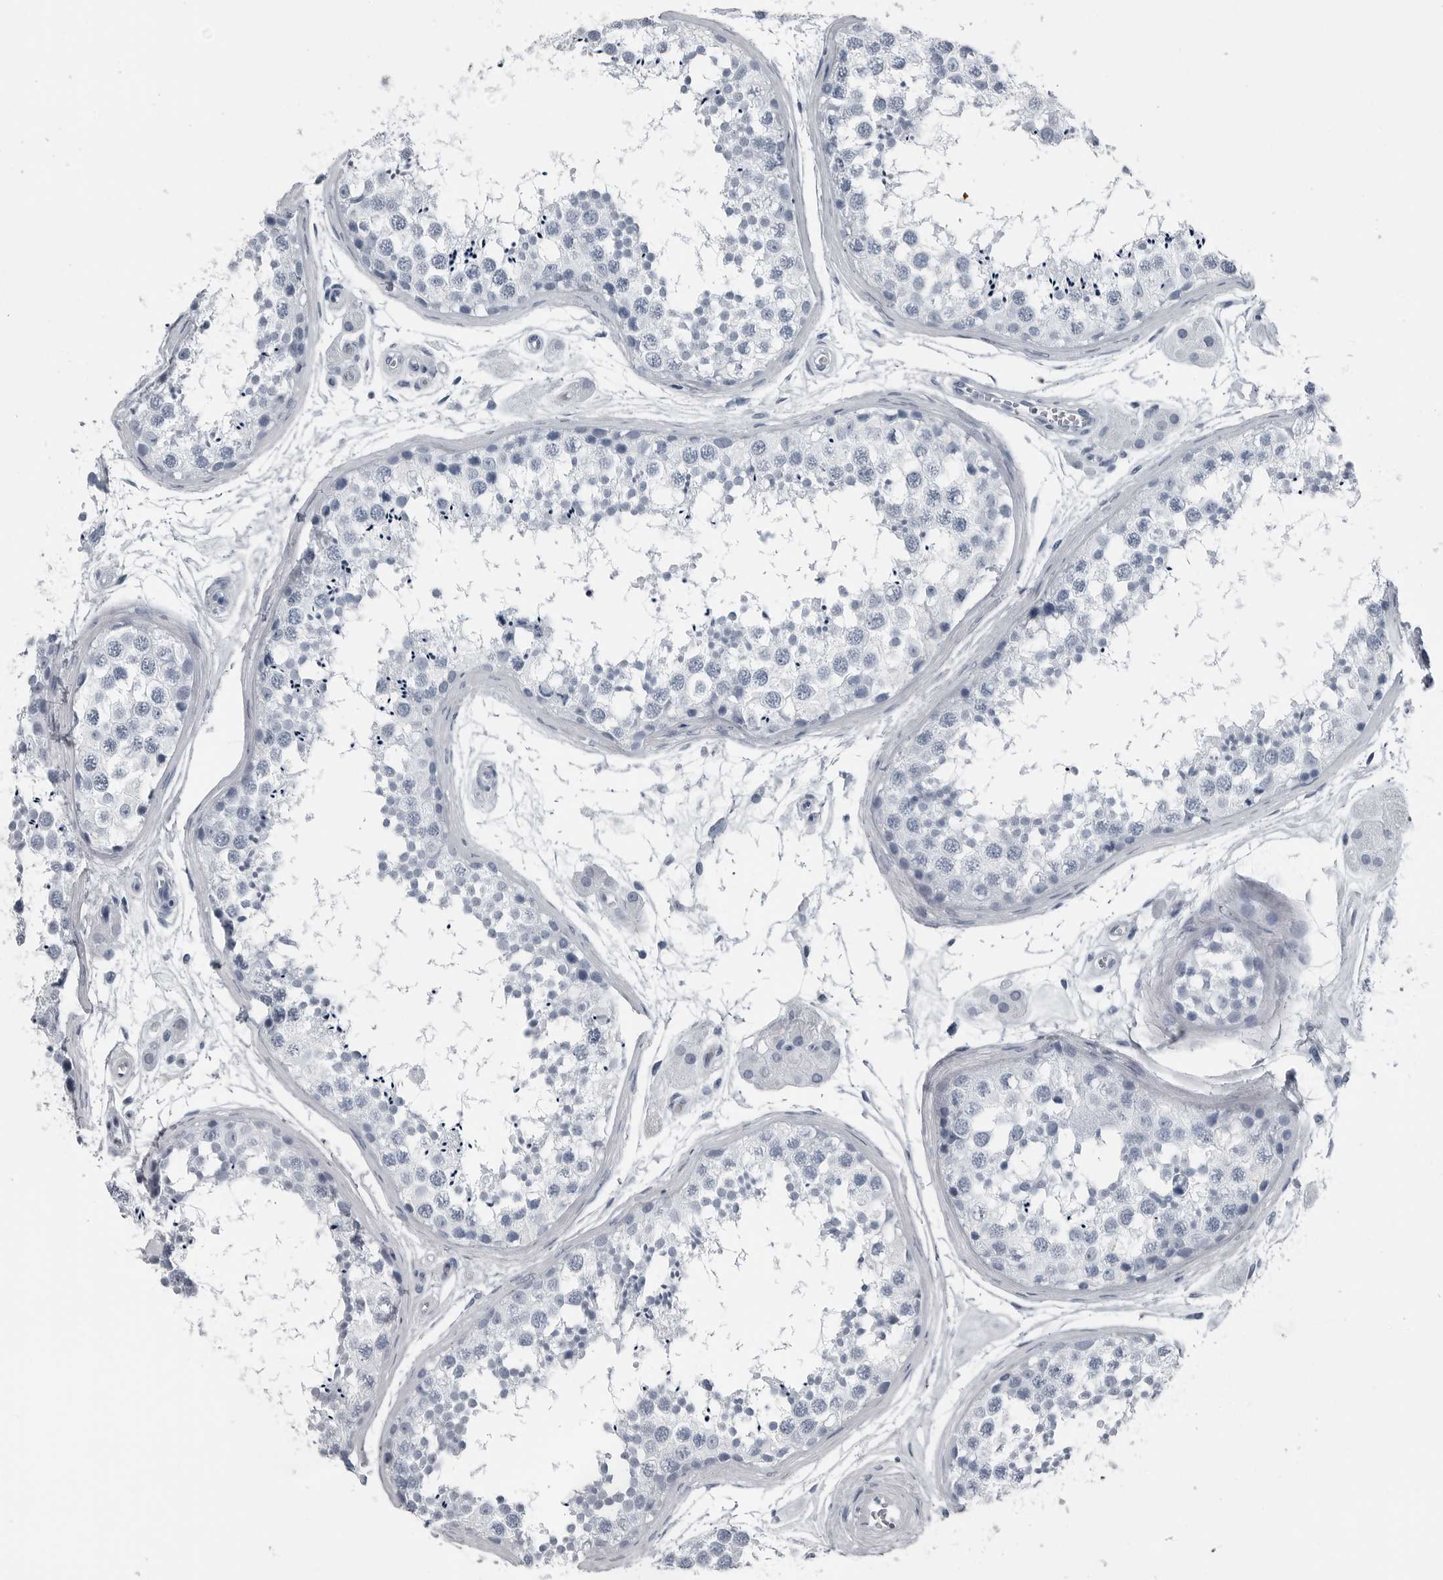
{"staining": {"intensity": "negative", "quantity": "none", "location": "none"}, "tissue": "testis", "cell_type": "Cells in seminiferous ducts", "image_type": "normal", "snomed": [{"axis": "morphology", "description": "Normal tissue, NOS"}, {"axis": "topography", "description": "Testis"}], "caption": "Immunohistochemical staining of unremarkable human testis reveals no significant staining in cells in seminiferous ducts.", "gene": "SPINK1", "patient": {"sex": "male", "age": 56}}